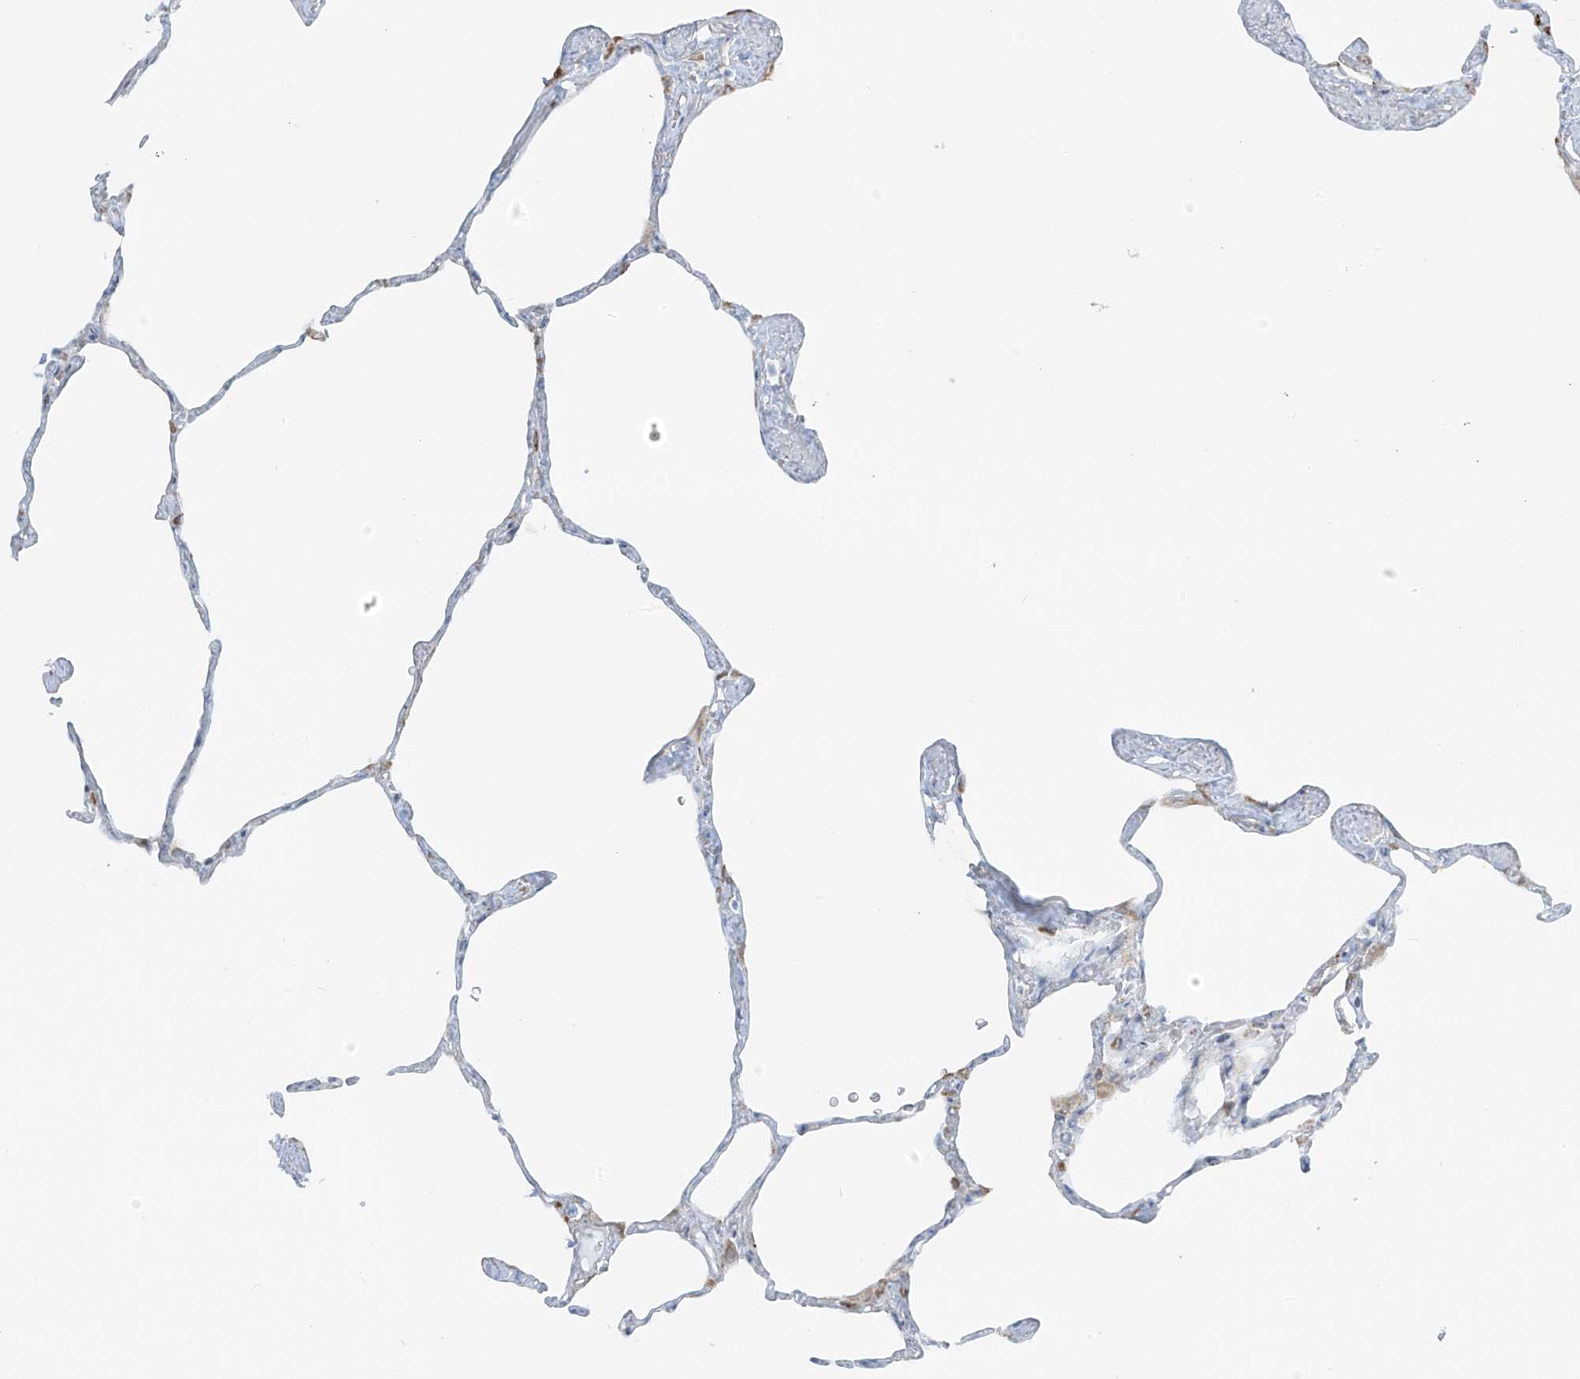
{"staining": {"intensity": "weak", "quantity": "25%-75%", "location": "cytoplasmic/membranous"}, "tissue": "lung", "cell_type": "Alveolar cells", "image_type": "normal", "snomed": [{"axis": "morphology", "description": "Normal tissue, NOS"}, {"axis": "topography", "description": "Lung"}], "caption": "Protein analysis of benign lung exhibits weak cytoplasmic/membranous staining in approximately 25%-75% of alveolar cells.", "gene": "LRRC59", "patient": {"sex": "male", "age": 65}}